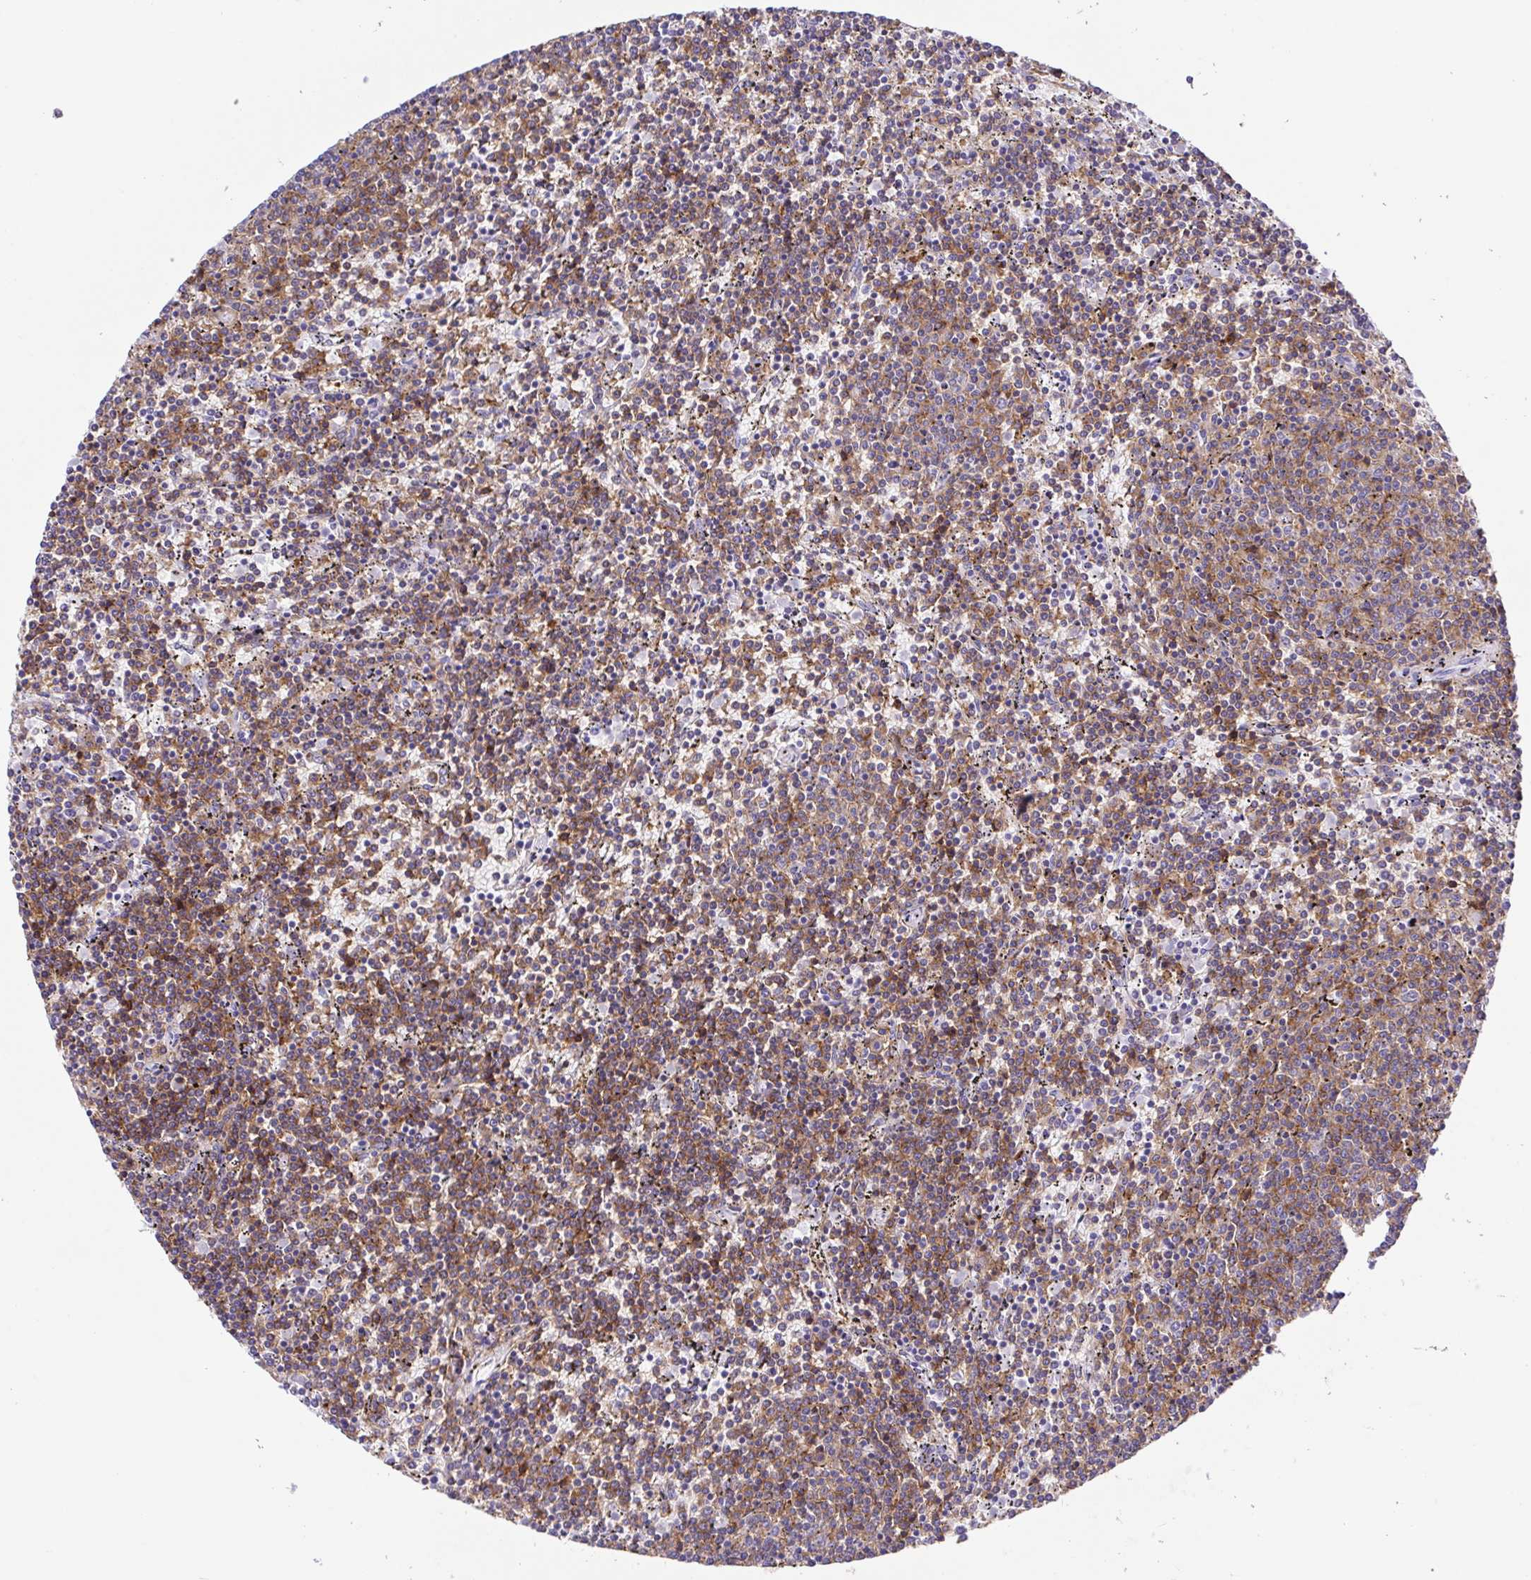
{"staining": {"intensity": "moderate", "quantity": ">75%", "location": "cytoplasmic/membranous"}, "tissue": "lymphoma", "cell_type": "Tumor cells", "image_type": "cancer", "snomed": [{"axis": "morphology", "description": "Malignant lymphoma, non-Hodgkin's type, Low grade"}, {"axis": "topography", "description": "Spleen"}], "caption": "A micrograph showing moderate cytoplasmic/membranous expression in approximately >75% of tumor cells in lymphoma, as visualized by brown immunohistochemical staining.", "gene": "CD72", "patient": {"sex": "female", "age": 50}}